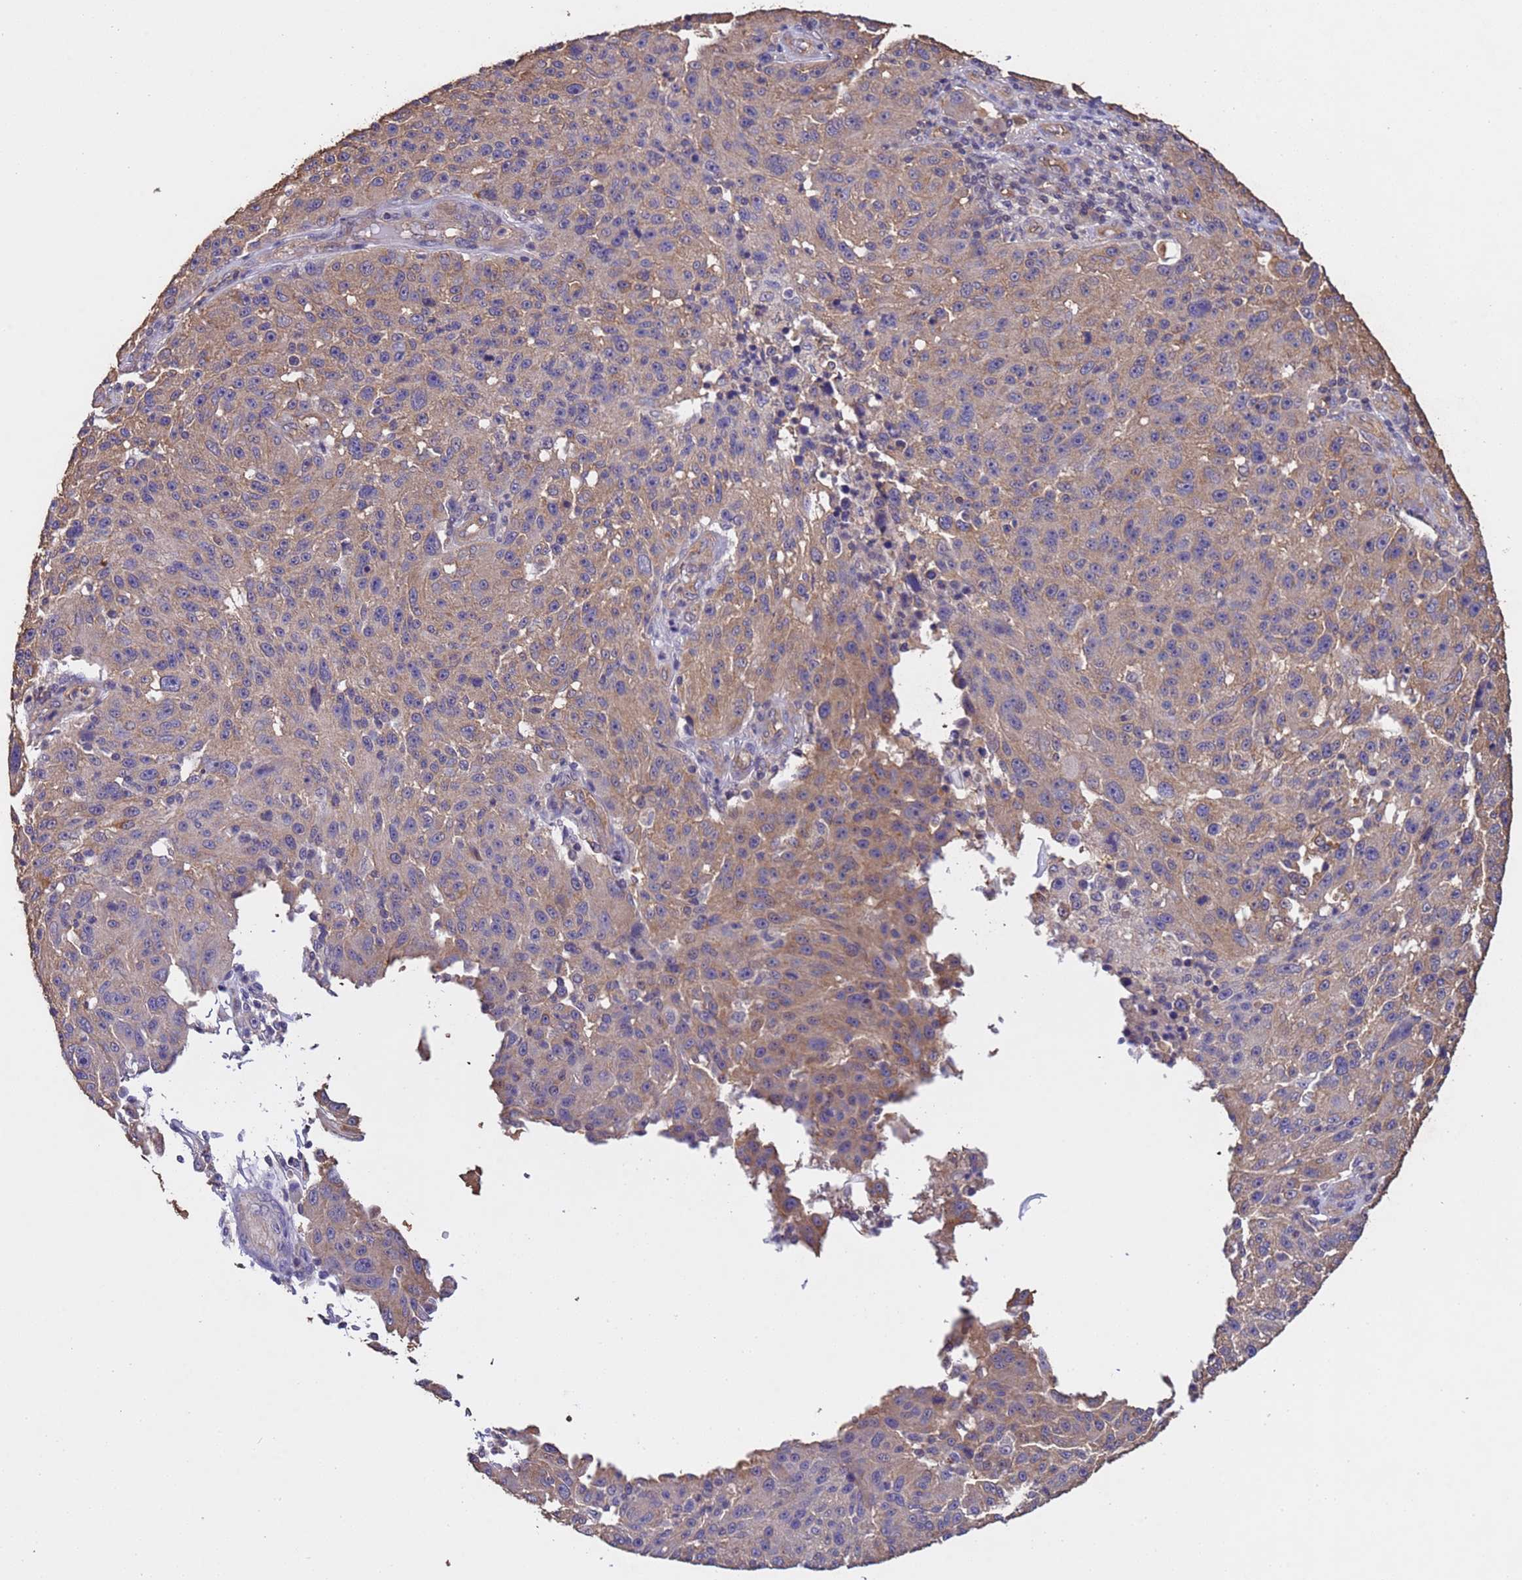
{"staining": {"intensity": "weak", "quantity": "25%-75%", "location": "cytoplasmic/membranous"}, "tissue": "melanoma", "cell_type": "Tumor cells", "image_type": "cancer", "snomed": [{"axis": "morphology", "description": "Malignant melanoma, NOS"}, {"axis": "topography", "description": "Skin"}], "caption": "Melanoma was stained to show a protein in brown. There is low levels of weak cytoplasmic/membranous staining in approximately 25%-75% of tumor cells.", "gene": "MTX3", "patient": {"sex": "male", "age": 53}}